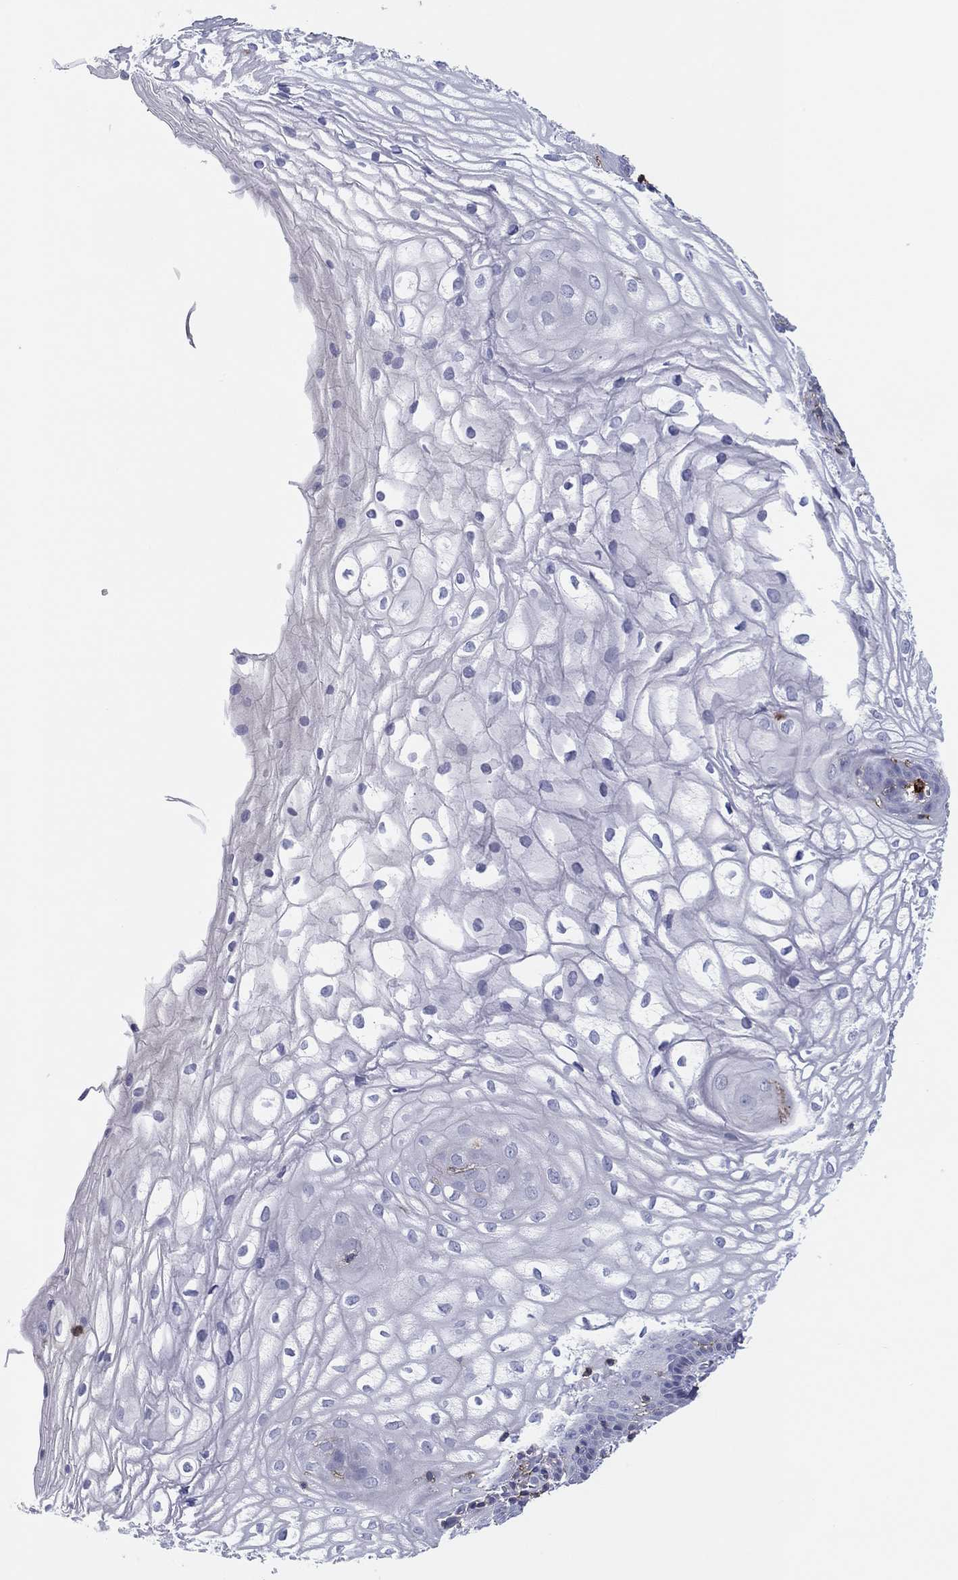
{"staining": {"intensity": "negative", "quantity": "none", "location": "none"}, "tissue": "vagina", "cell_type": "Squamous epithelial cells", "image_type": "normal", "snomed": [{"axis": "morphology", "description": "Normal tissue, NOS"}, {"axis": "topography", "description": "Vagina"}], "caption": "A high-resolution micrograph shows IHC staining of normal vagina, which shows no significant expression in squamous epithelial cells.", "gene": "SELPLG", "patient": {"sex": "female", "age": 34}}